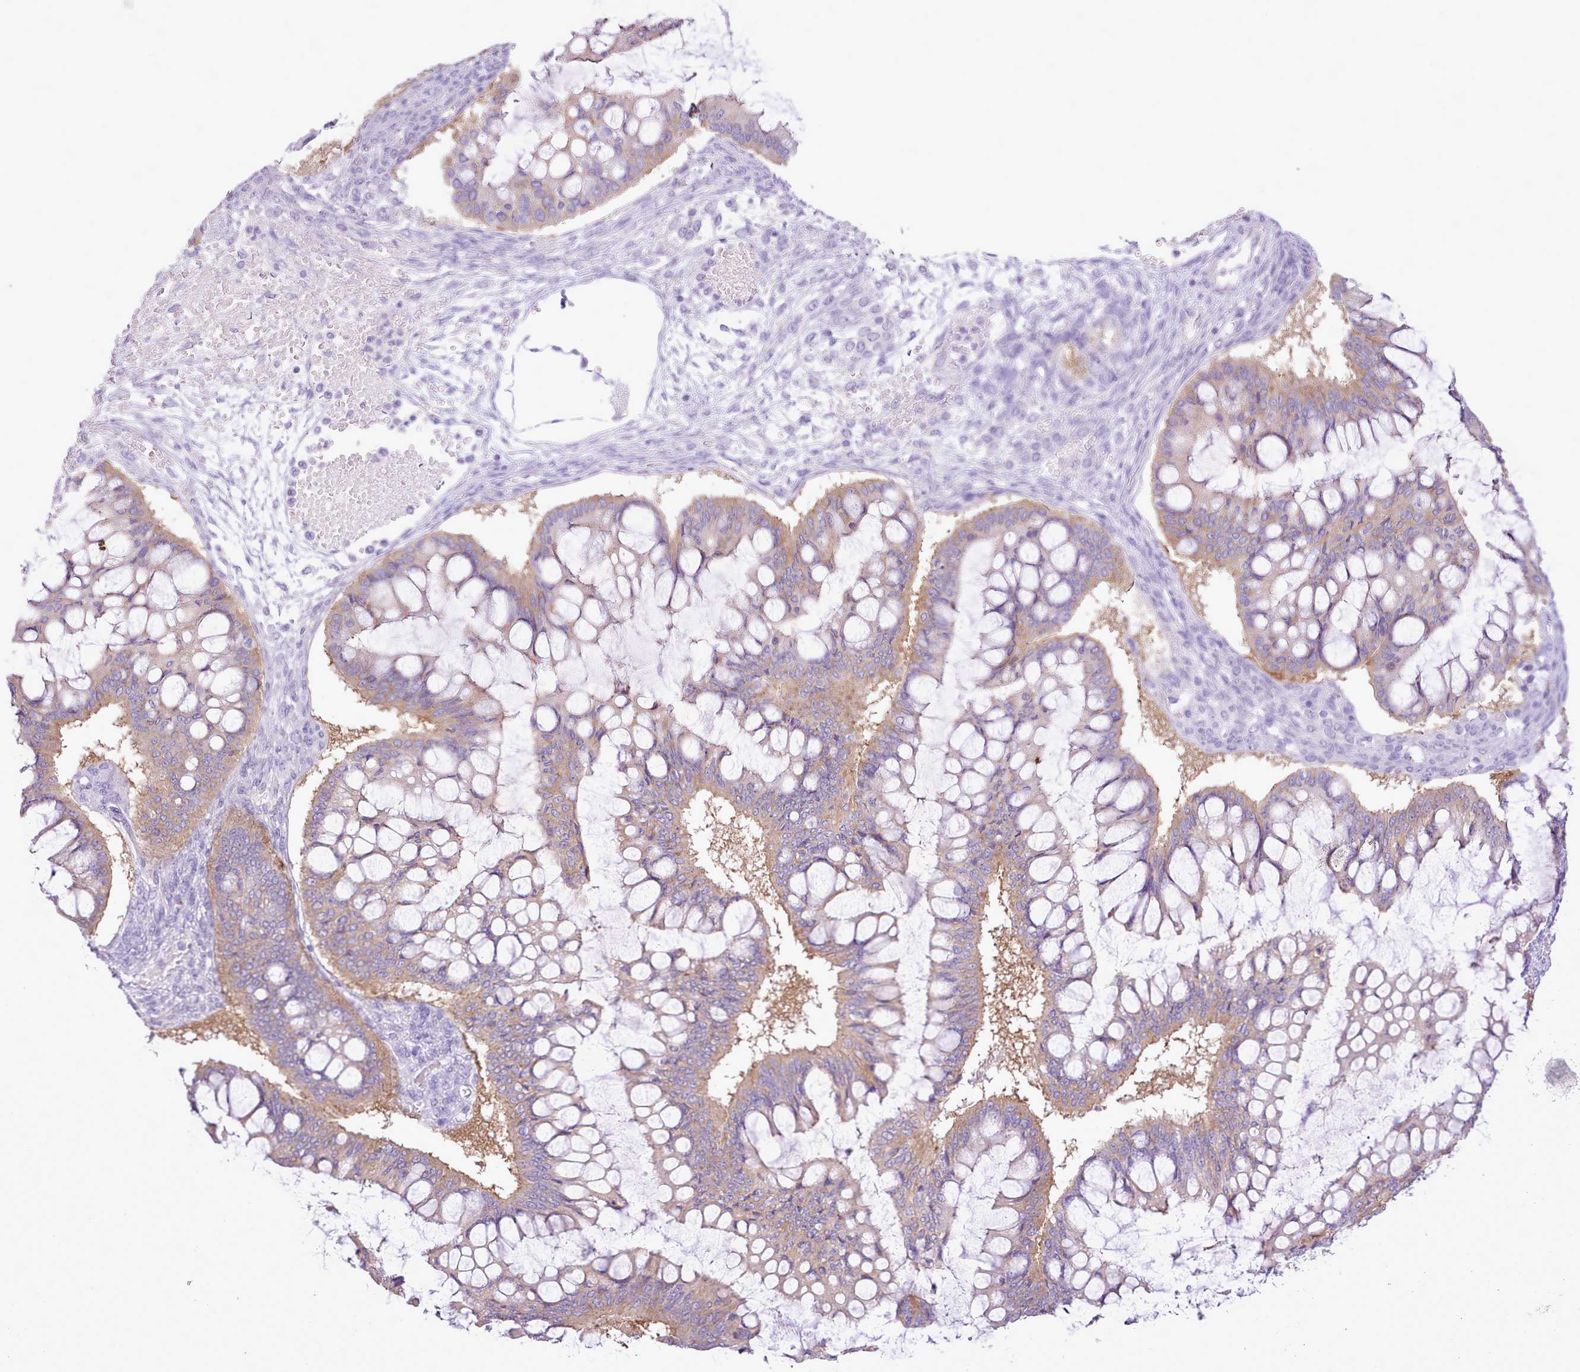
{"staining": {"intensity": "weak", "quantity": "25%-75%", "location": "cytoplasmic/membranous"}, "tissue": "ovarian cancer", "cell_type": "Tumor cells", "image_type": "cancer", "snomed": [{"axis": "morphology", "description": "Cystadenocarcinoma, mucinous, NOS"}, {"axis": "topography", "description": "Ovary"}], "caption": "Tumor cells reveal low levels of weak cytoplasmic/membranous positivity in about 25%-75% of cells in human mucinous cystadenocarcinoma (ovarian). (brown staining indicates protein expression, while blue staining denotes nuclei).", "gene": "MDFI", "patient": {"sex": "female", "age": 73}}